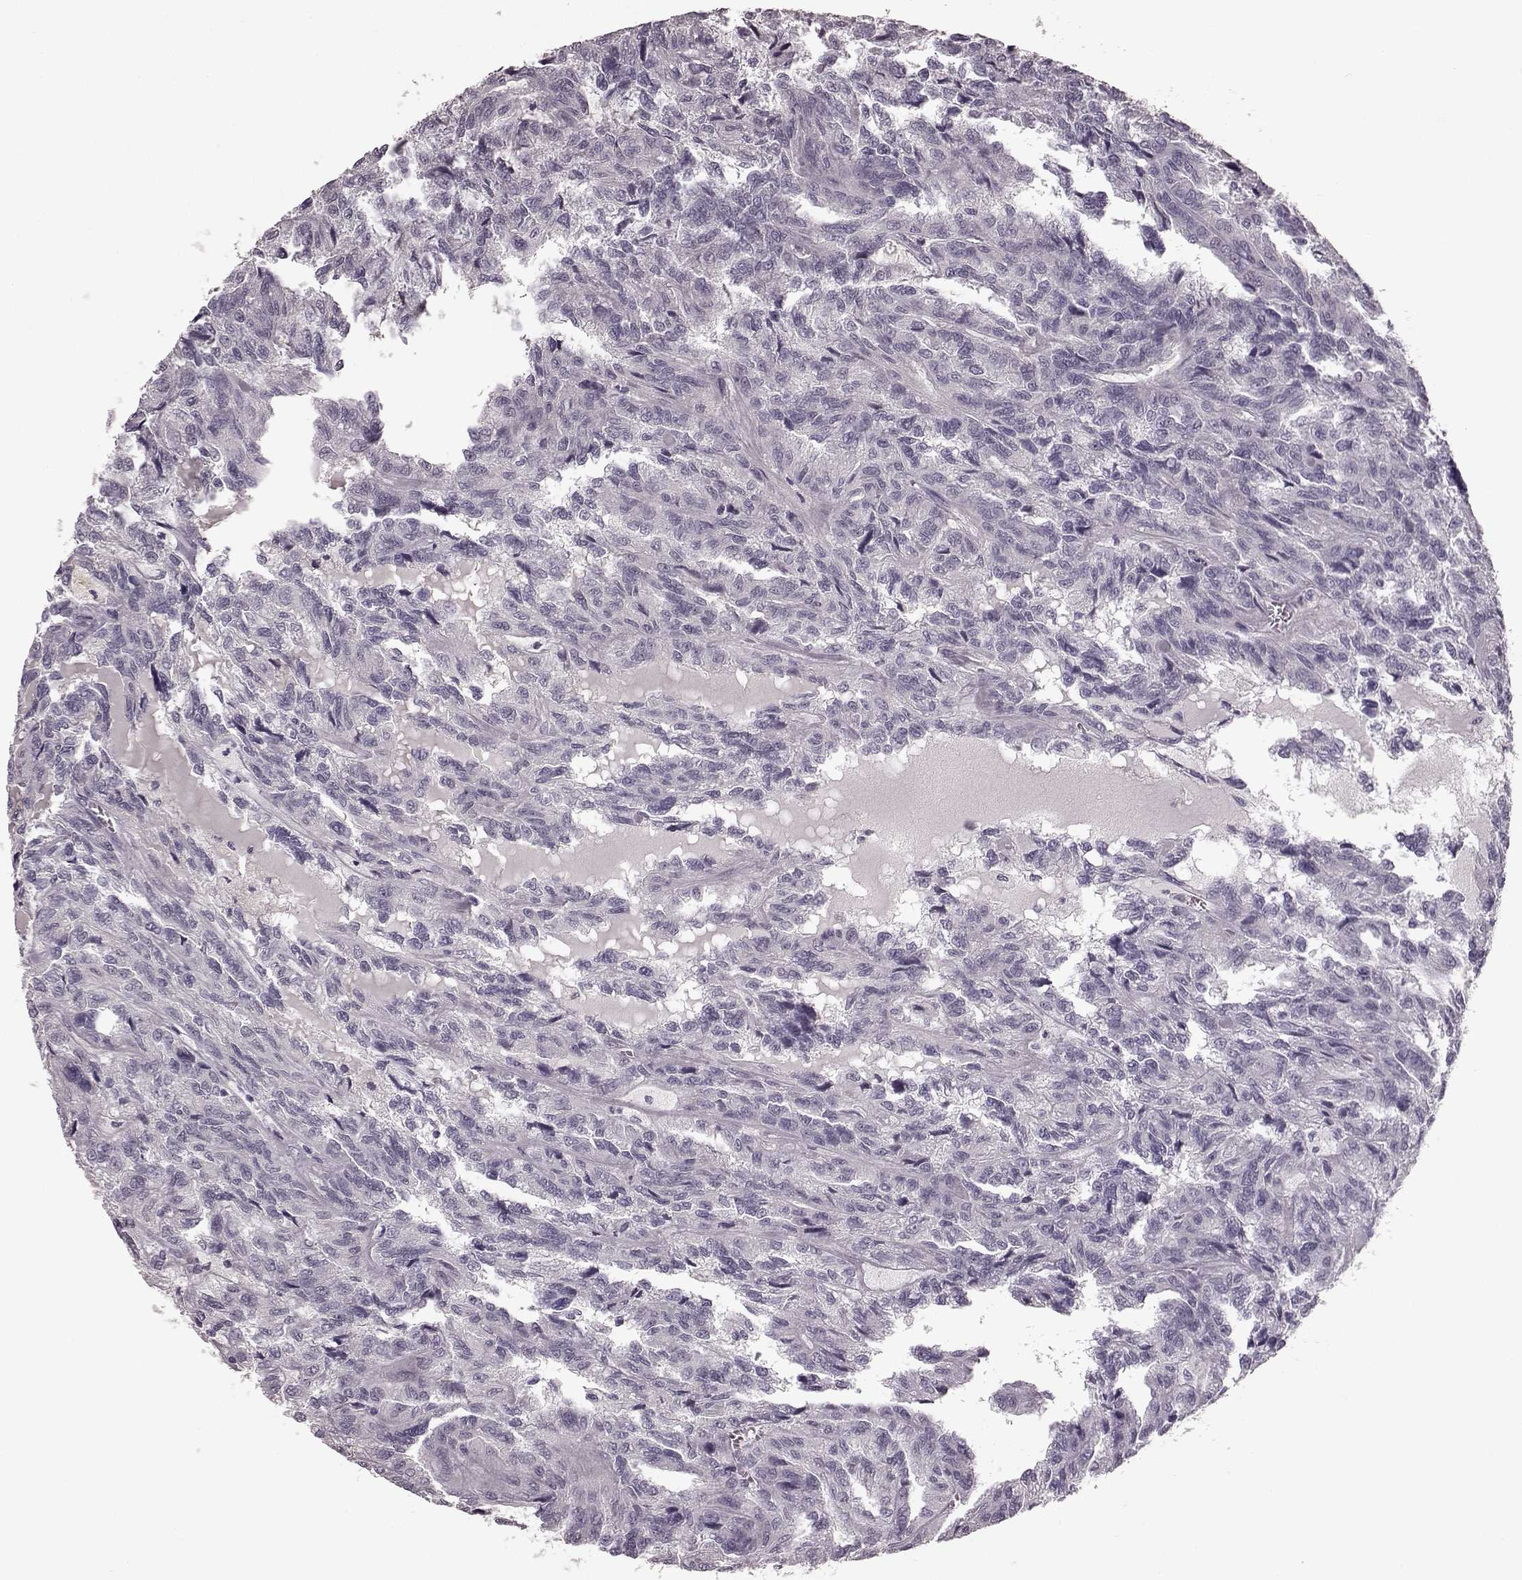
{"staining": {"intensity": "negative", "quantity": "none", "location": "none"}, "tissue": "renal cancer", "cell_type": "Tumor cells", "image_type": "cancer", "snomed": [{"axis": "morphology", "description": "Adenocarcinoma, NOS"}, {"axis": "topography", "description": "Kidney"}], "caption": "Immunohistochemistry (IHC) image of renal cancer (adenocarcinoma) stained for a protein (brown), which displays no expression in tumor cells.", "gene": "NRL", "patient": {"sex": "male", "age": 79}}